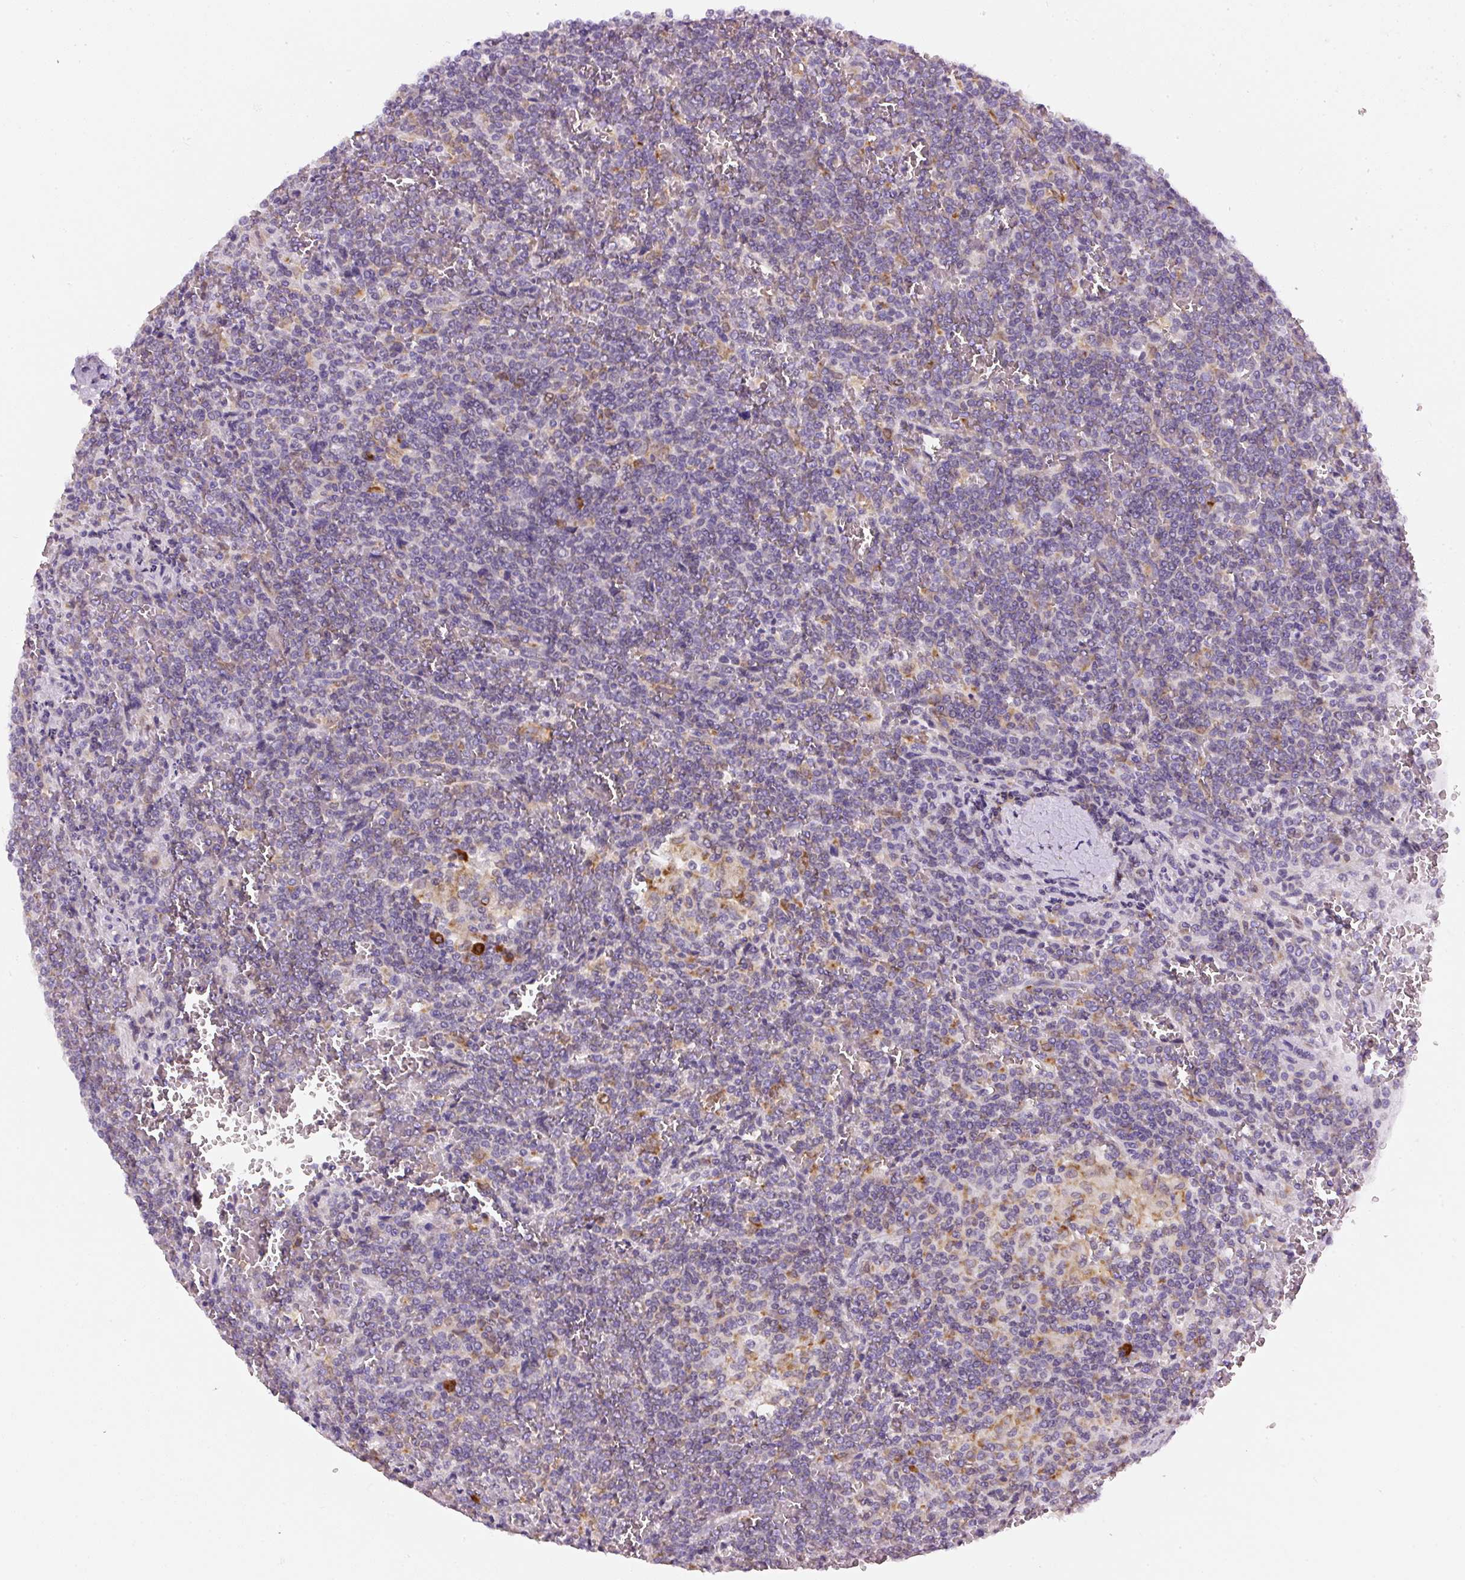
{"staining": {"intensity": "negative", "quantity": "none", "location": "none"}, "tissue": "lymphoma", "cell_type": "Tumor cells", "image_type": "cancer", "snomed": [{"axis": "morphology", "description": "Malignant lymphoma, non-Hodgkin's type, Low grade"}, {"axis": "topography", "description": "Spleen"}], "caption": "This is a histopathology image of immunohistochemistry staining of low-grade malignant lymphoma, non-Hodgkin's type, which shows no expression in tumor cells.", "gene": "DDOST", "patient": {"sex": "female", "age": 19}}